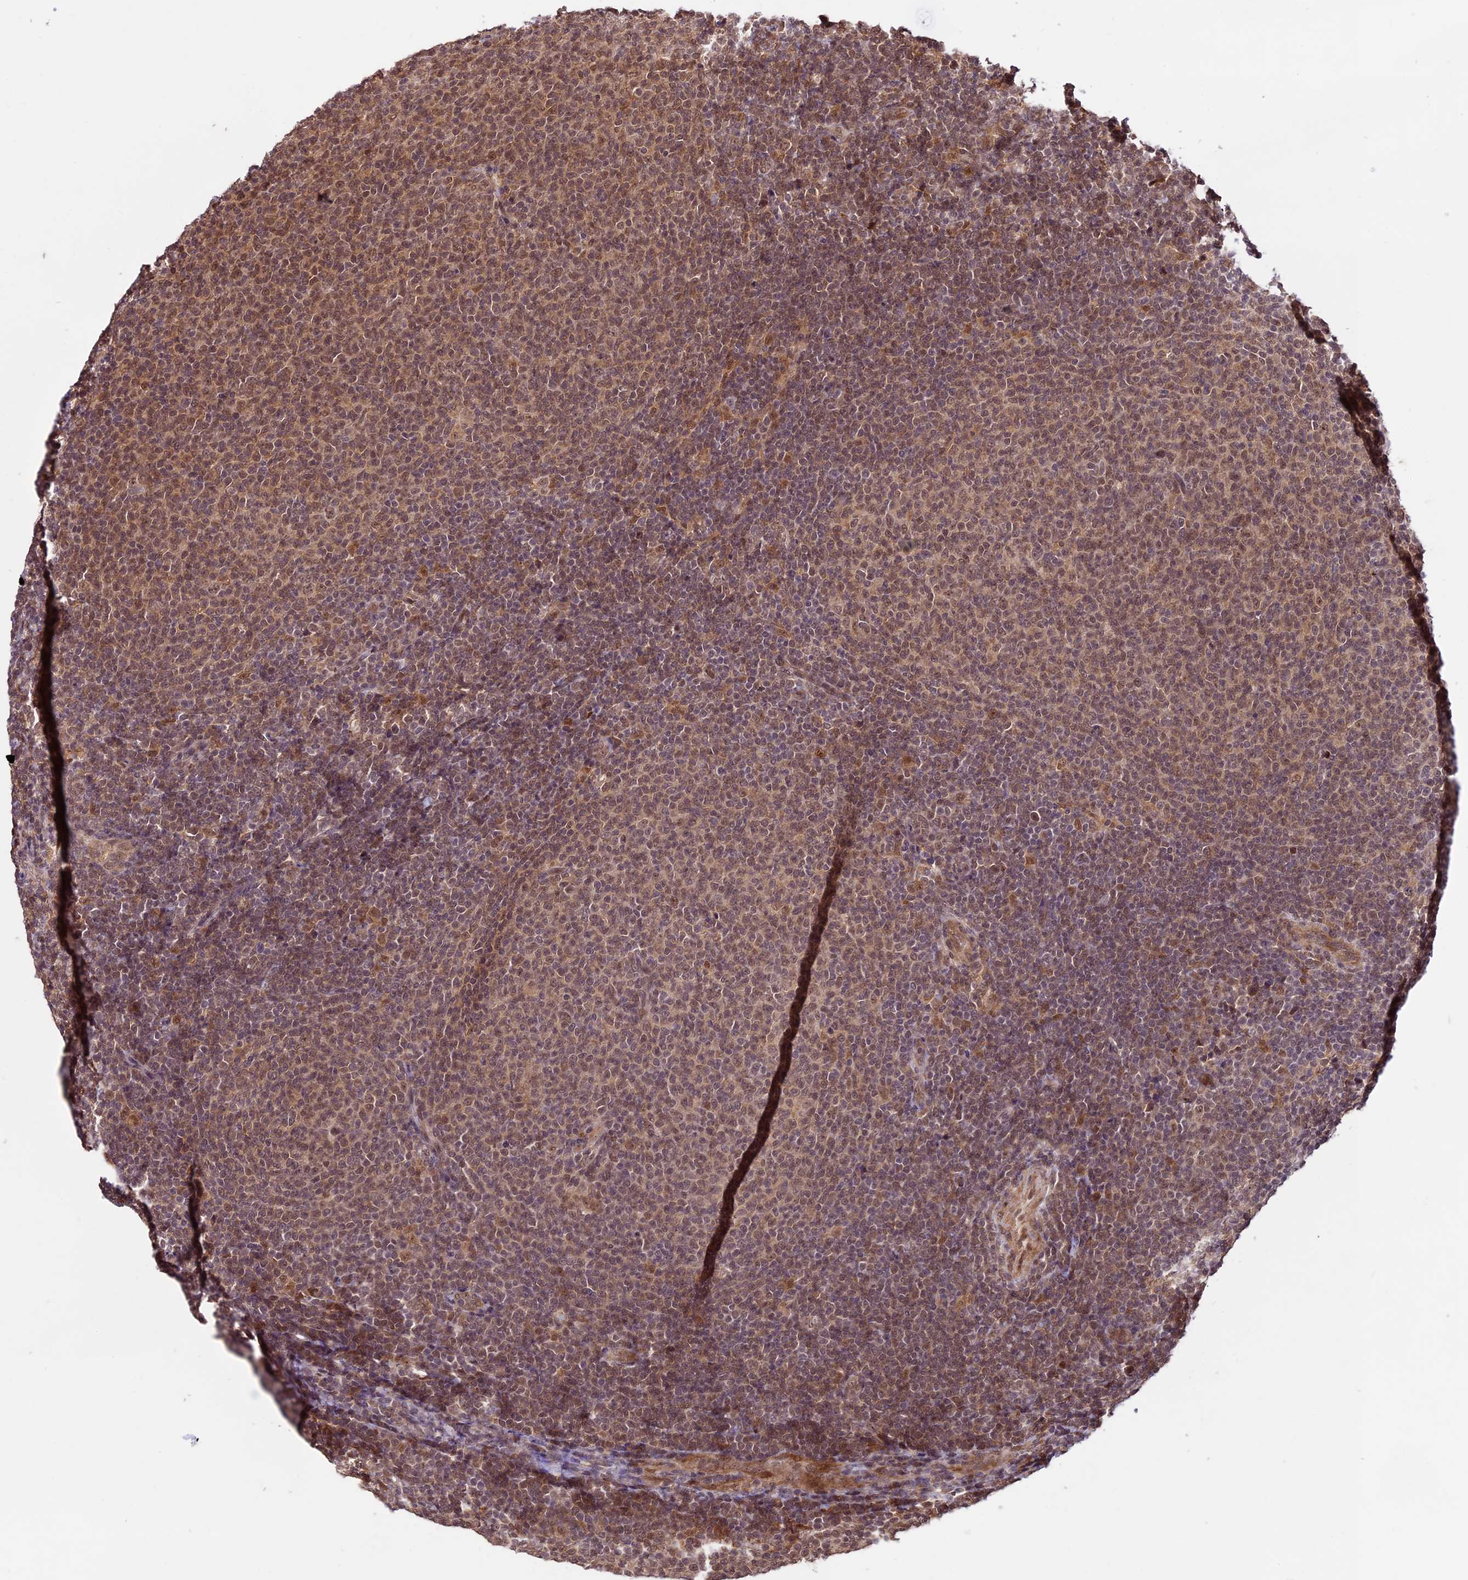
{"staining": {"intensity": "moderate", "quantity": ">75%", "location": "cytoplasmic/membranous,nuclear"}, "tissue": "lymphoma", "cell_type": "Tumor cells", "image_type": "cancer", "snomed": [{"axis": "morphology", "description": "Malignant lymphoma, non-Hodgkin's type, Low grade"}, {"axis": "topography", "description": "Lymph node"}], "caption": "Lymphoma stained for a protein (brown) exhibits moderate cytoplasmic/membranous and nuclear positive staining in about >75% of tumor cells.", "gene": "DHX38", "patient": {"sex": "male", "age": 66}}